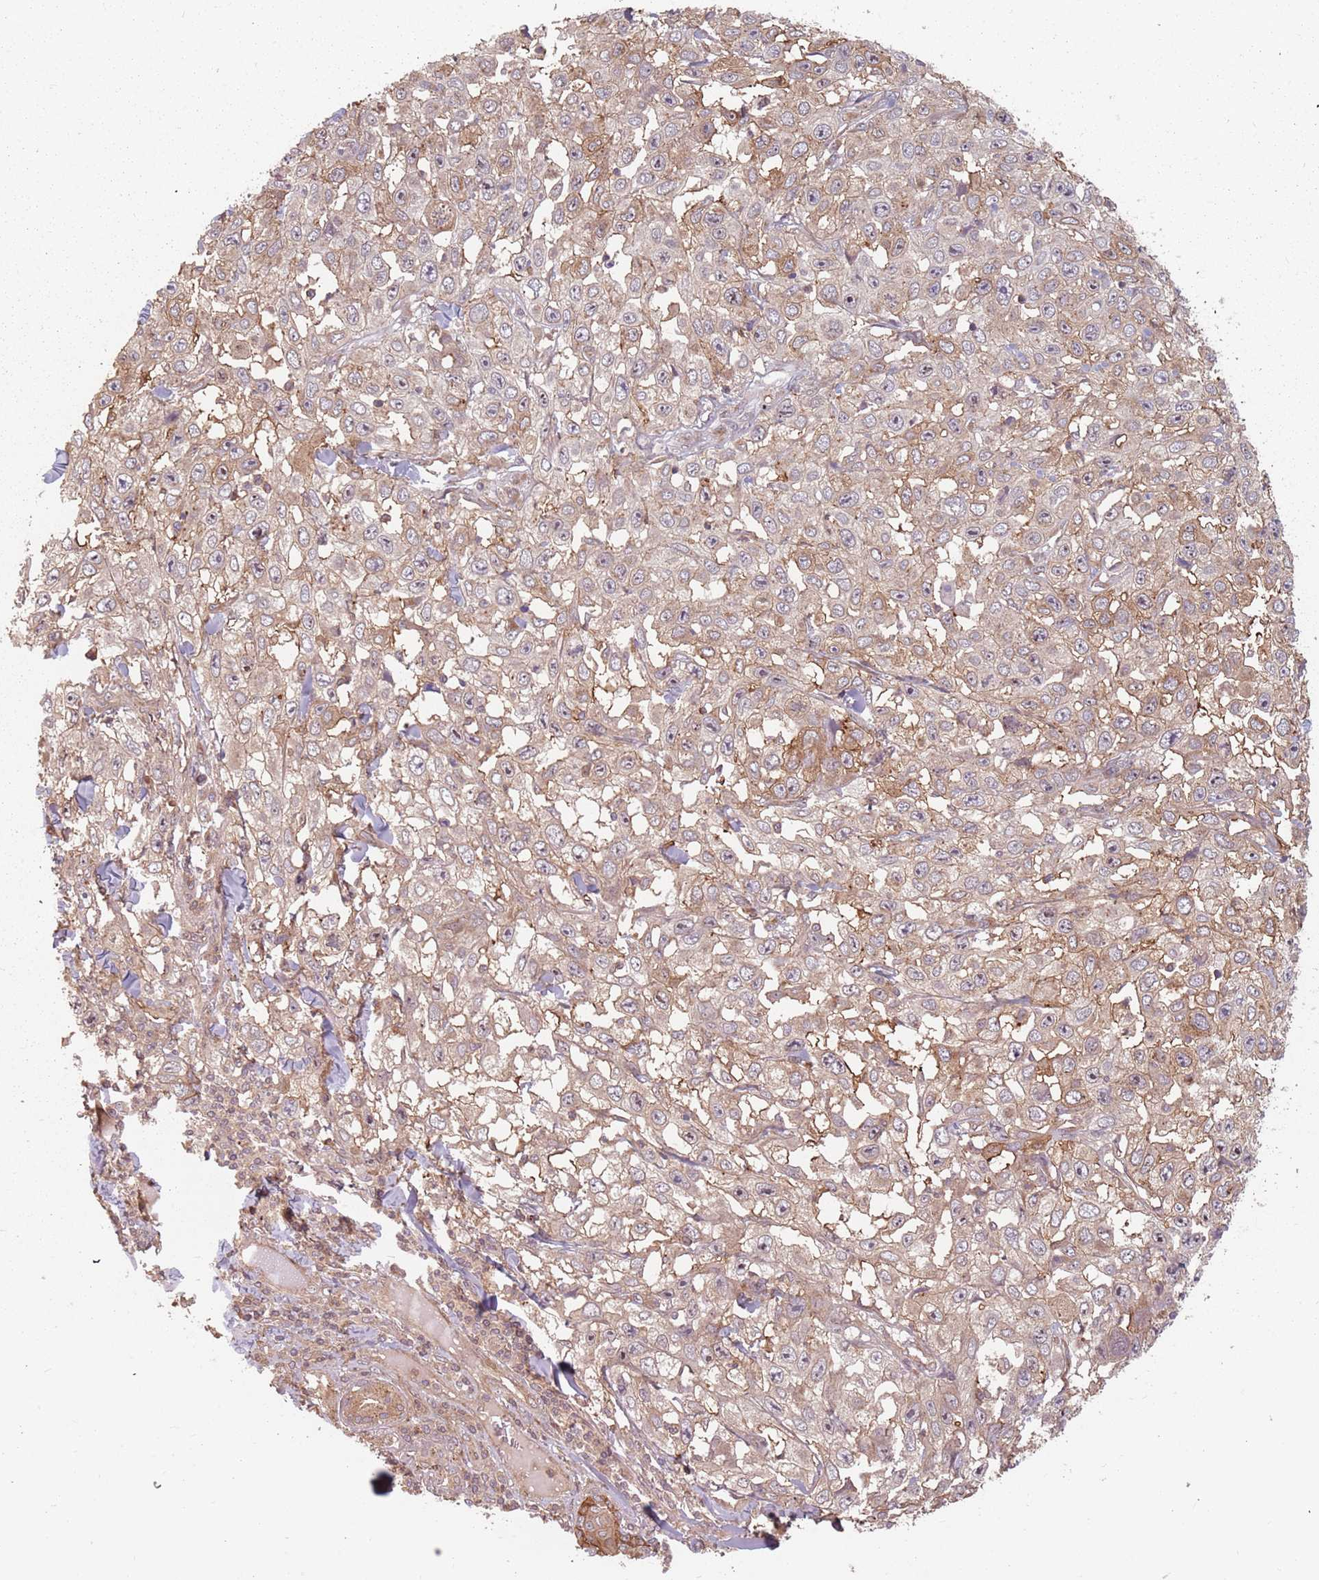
{"staining": {"intensity": "moderate", "quantity": "25%-75%", "location": "cytoplasmic/membranous"}, "tissue": "skin cancer", "cell_type": "Tumor cells", "image_type": "cancer", "snomed": [{"axis": "morphology", "description": "Squamous cell carcinoma, NOS"}, {"axis": "topography", "description": "Skin"}], "caption": "Skin cancer (squamous cell carcinoma) stained with a protein marker displays moderate staining in tumor cells.", "gene": "C3orf14", "patient": {"sex": "male", "age": 82}}